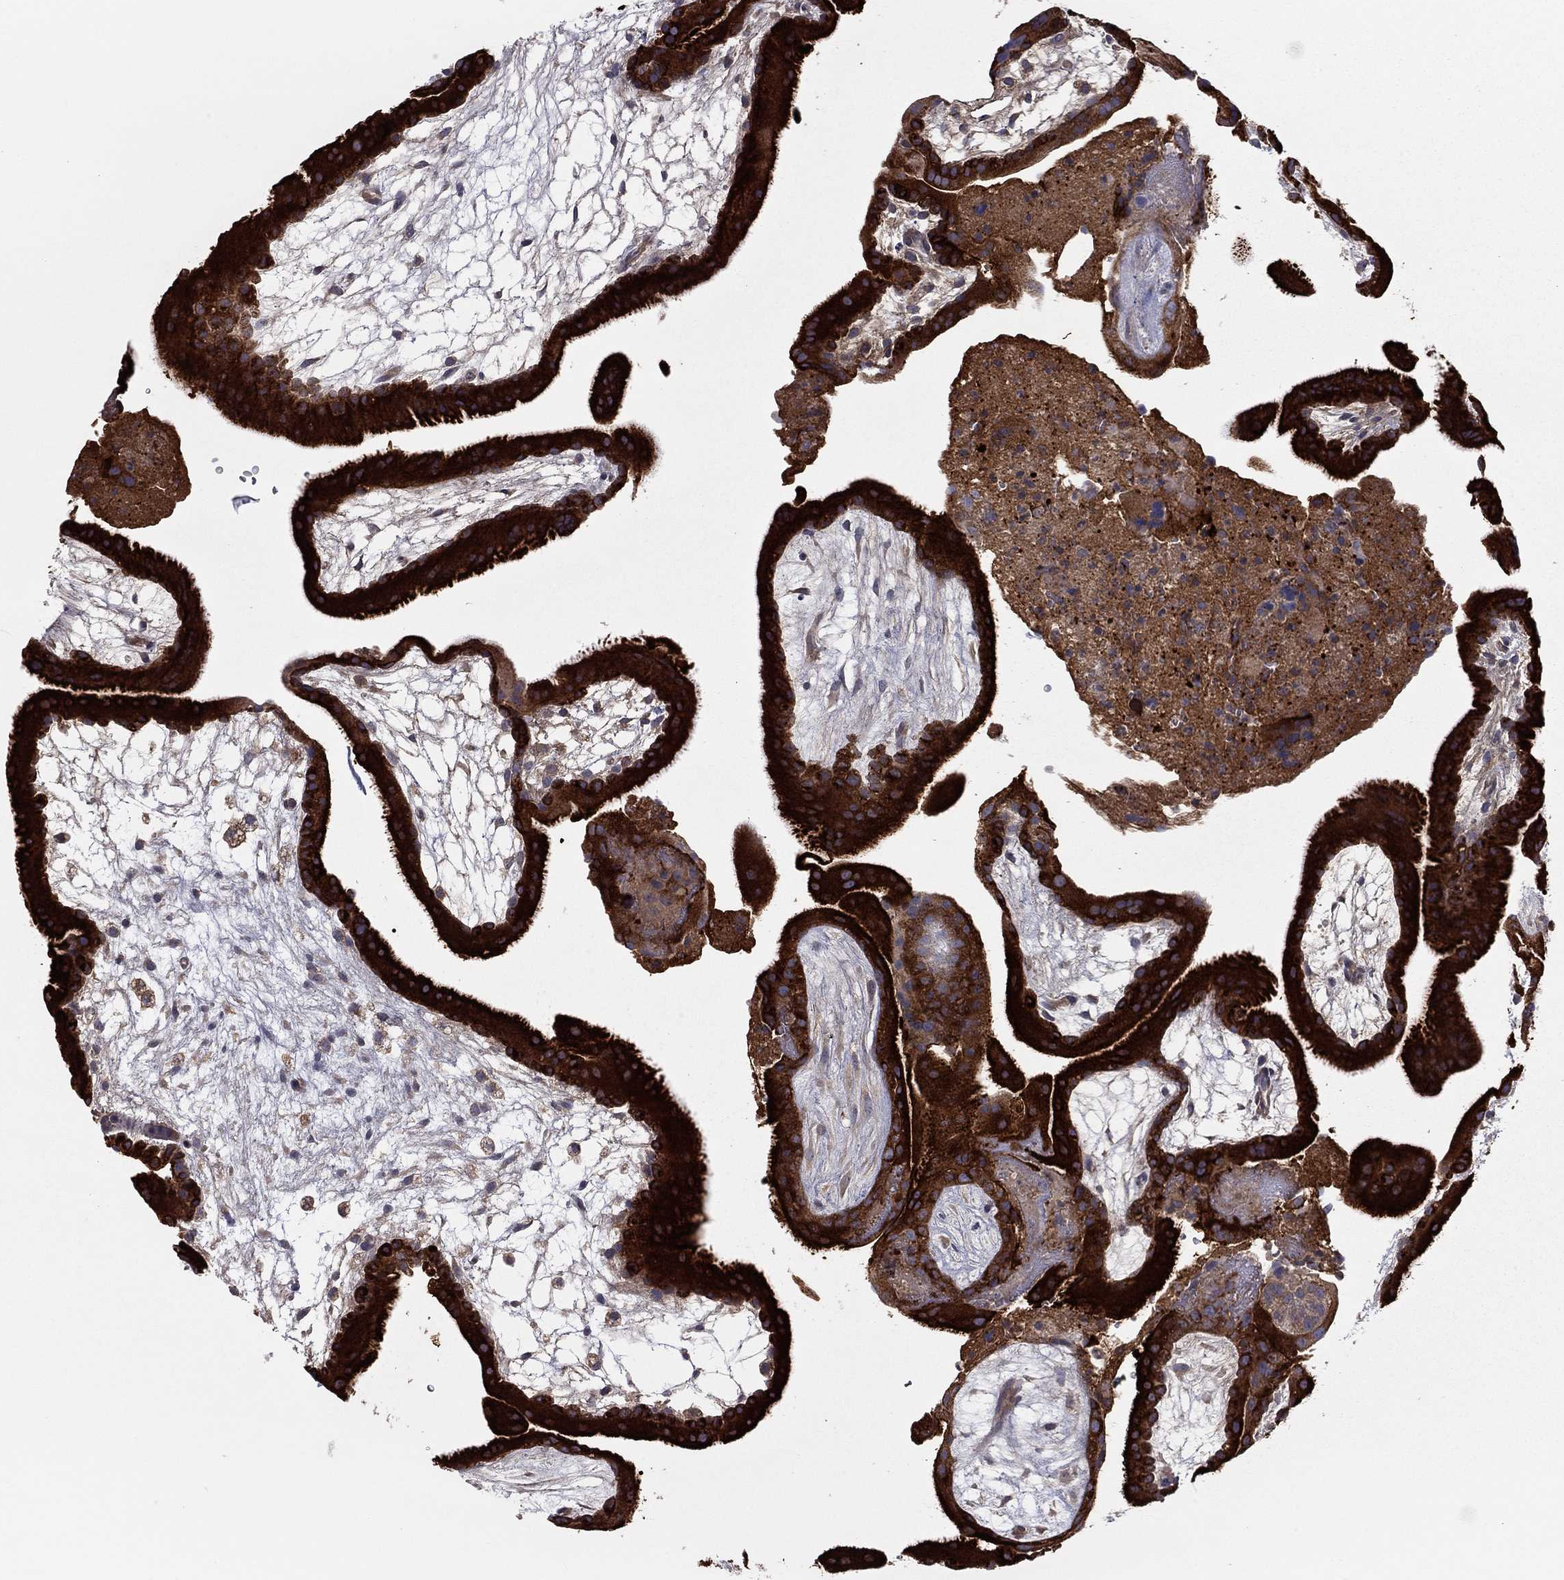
{"staining": {"intensity": "weak", "quantity": "<25%", "location": "cytoplasmic/membranous"}, "tissue": "placenta", "cell_type": "Decidual cells", "image_type": "normal", "snomed": [{"axis": "morphology", "description": "Normal tissue, NOS"}, {"axis": "topography", "description": "Placenta"}], "caption": "This is an immunohistochemistry image of benign human placenta. There is no positivity in decidual cells.", "gene": "RNF123", "patient": {"sex": "female", "age": 19}}